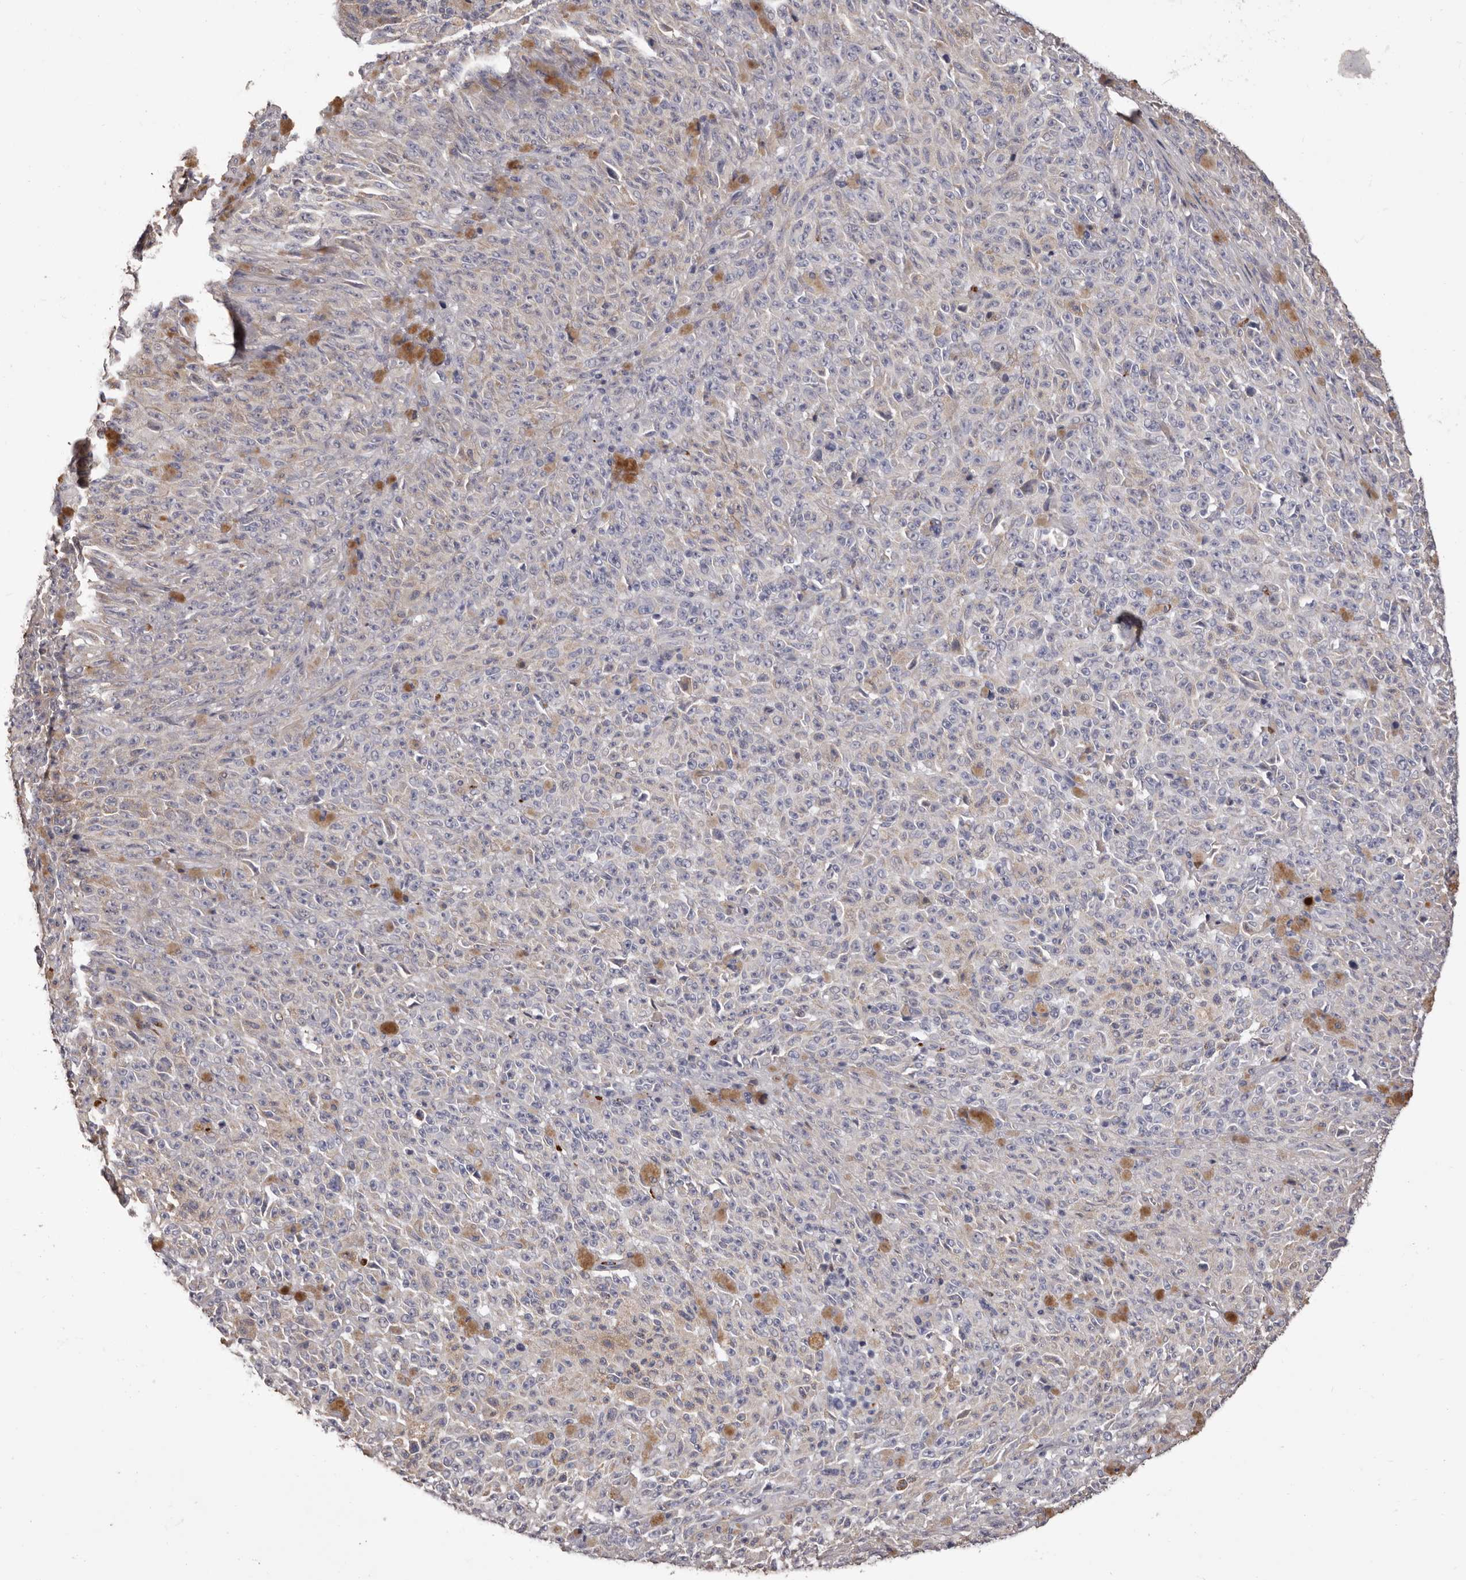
{"staining": {"intensity": "negative", "quantity": "none", "location": "none"}, "tissue": "melanoma", "cell_type": "Tumor cells", "image_type": "cancer", "snomed": [{"axis": "morphology", "description": "Malignant melanoma, NOS"}, {"axis": "topography", "description": "Skin"}], "caption": "Immunohistochemical staining of human melanoma reveals no significant positivity in tumor cells.", "gene": "COL6A1", "patient": {"sex": "female", "age": 82}}